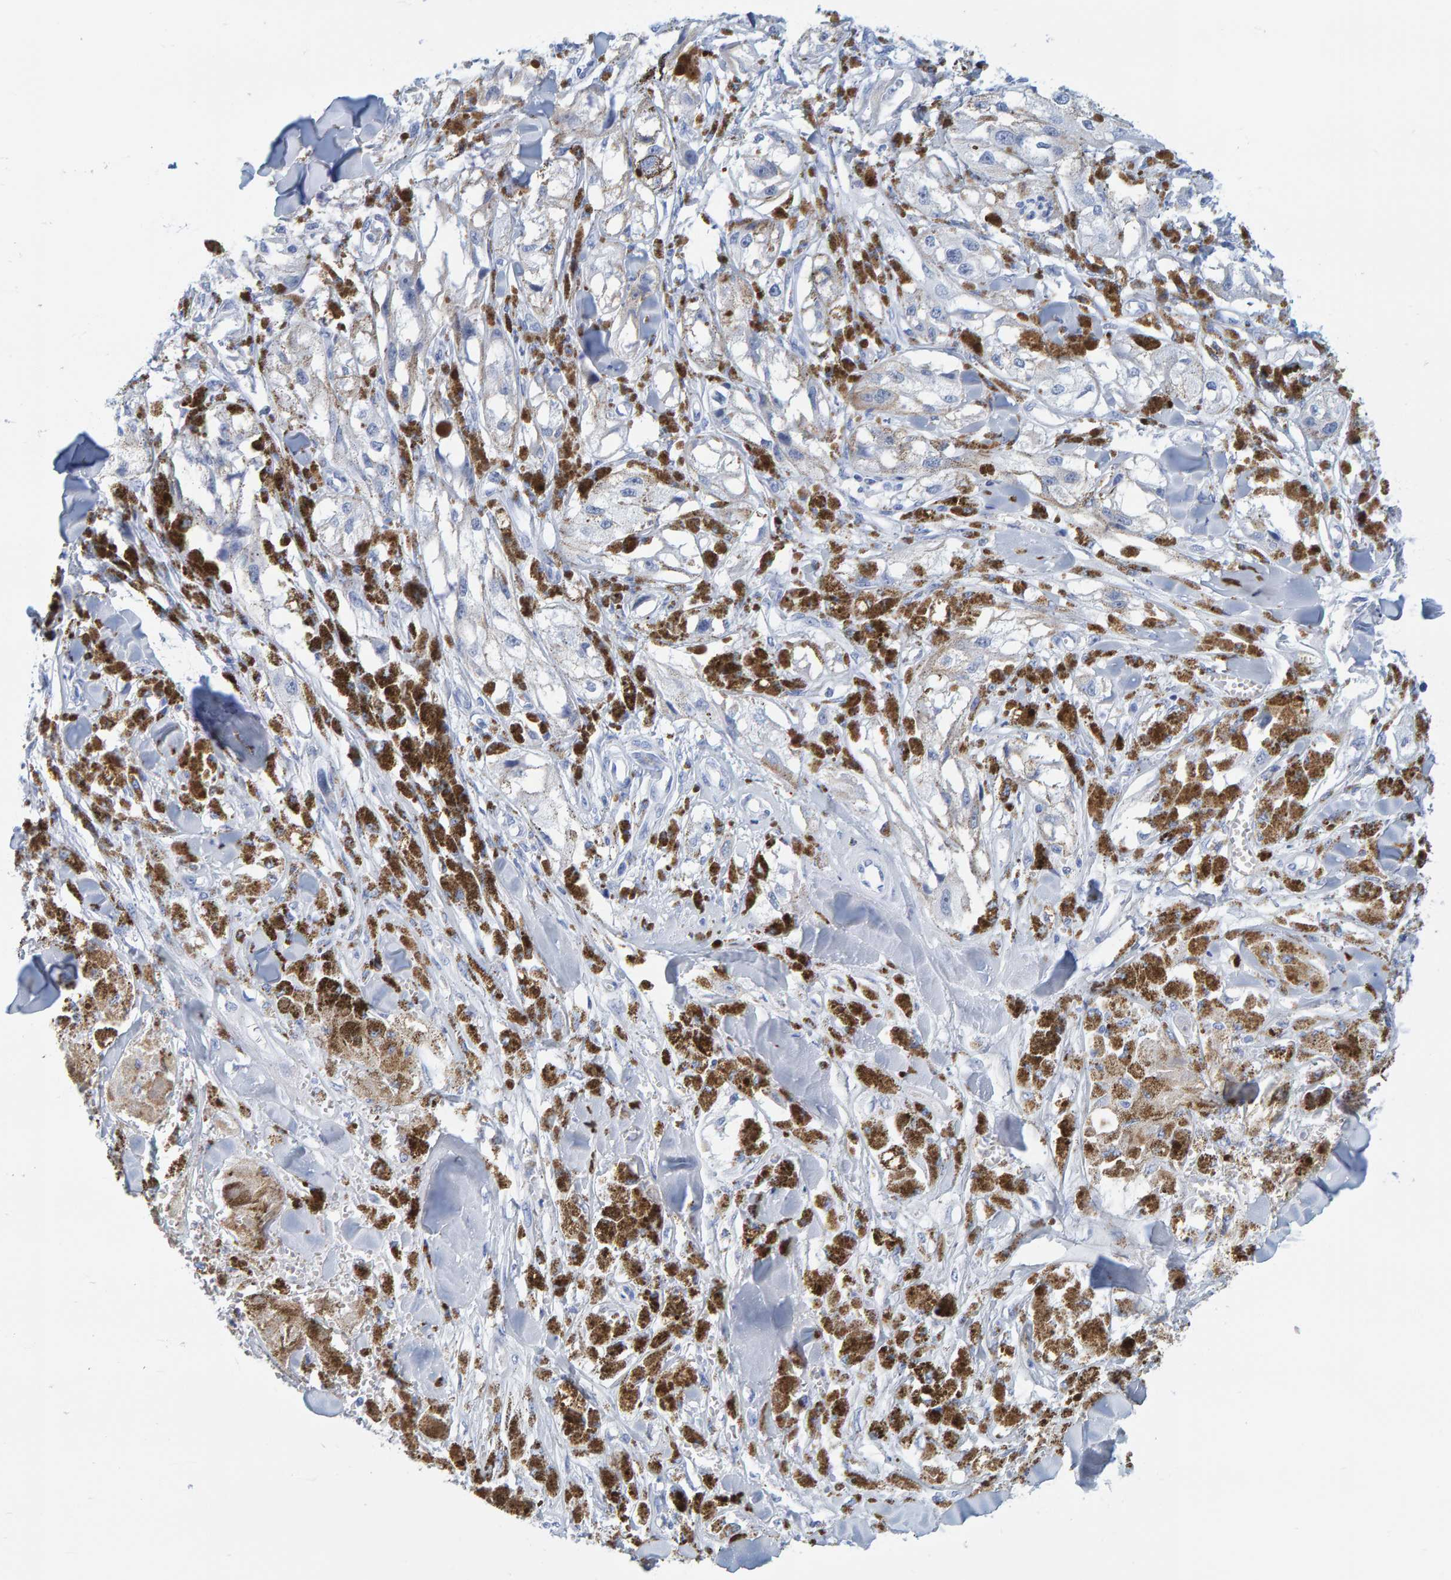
{"staining": {"intensity": "weak", "quantity": "25%-75%", "location": "cytoplasmic/membranous"}, "tissue": "melanoma", "cell_type": "Tumor cells", "image_type": "cancer", "snomed": [{"axis": "morphology", "description": "Malignant melanoma, NOS"}, {"axis": "topography", "description": "Skin"}], "caption": "Melanoma tissue exhibits weak cytoplasmic/membranous staining in about 25%-75% of tumor cells (DAB (3,3'-diaminobenzidine) IHC, brown staining for protein, blue staining for nuclei).", "gene": "SFTPC", "patient": {"sex": "male", "age": 88}}